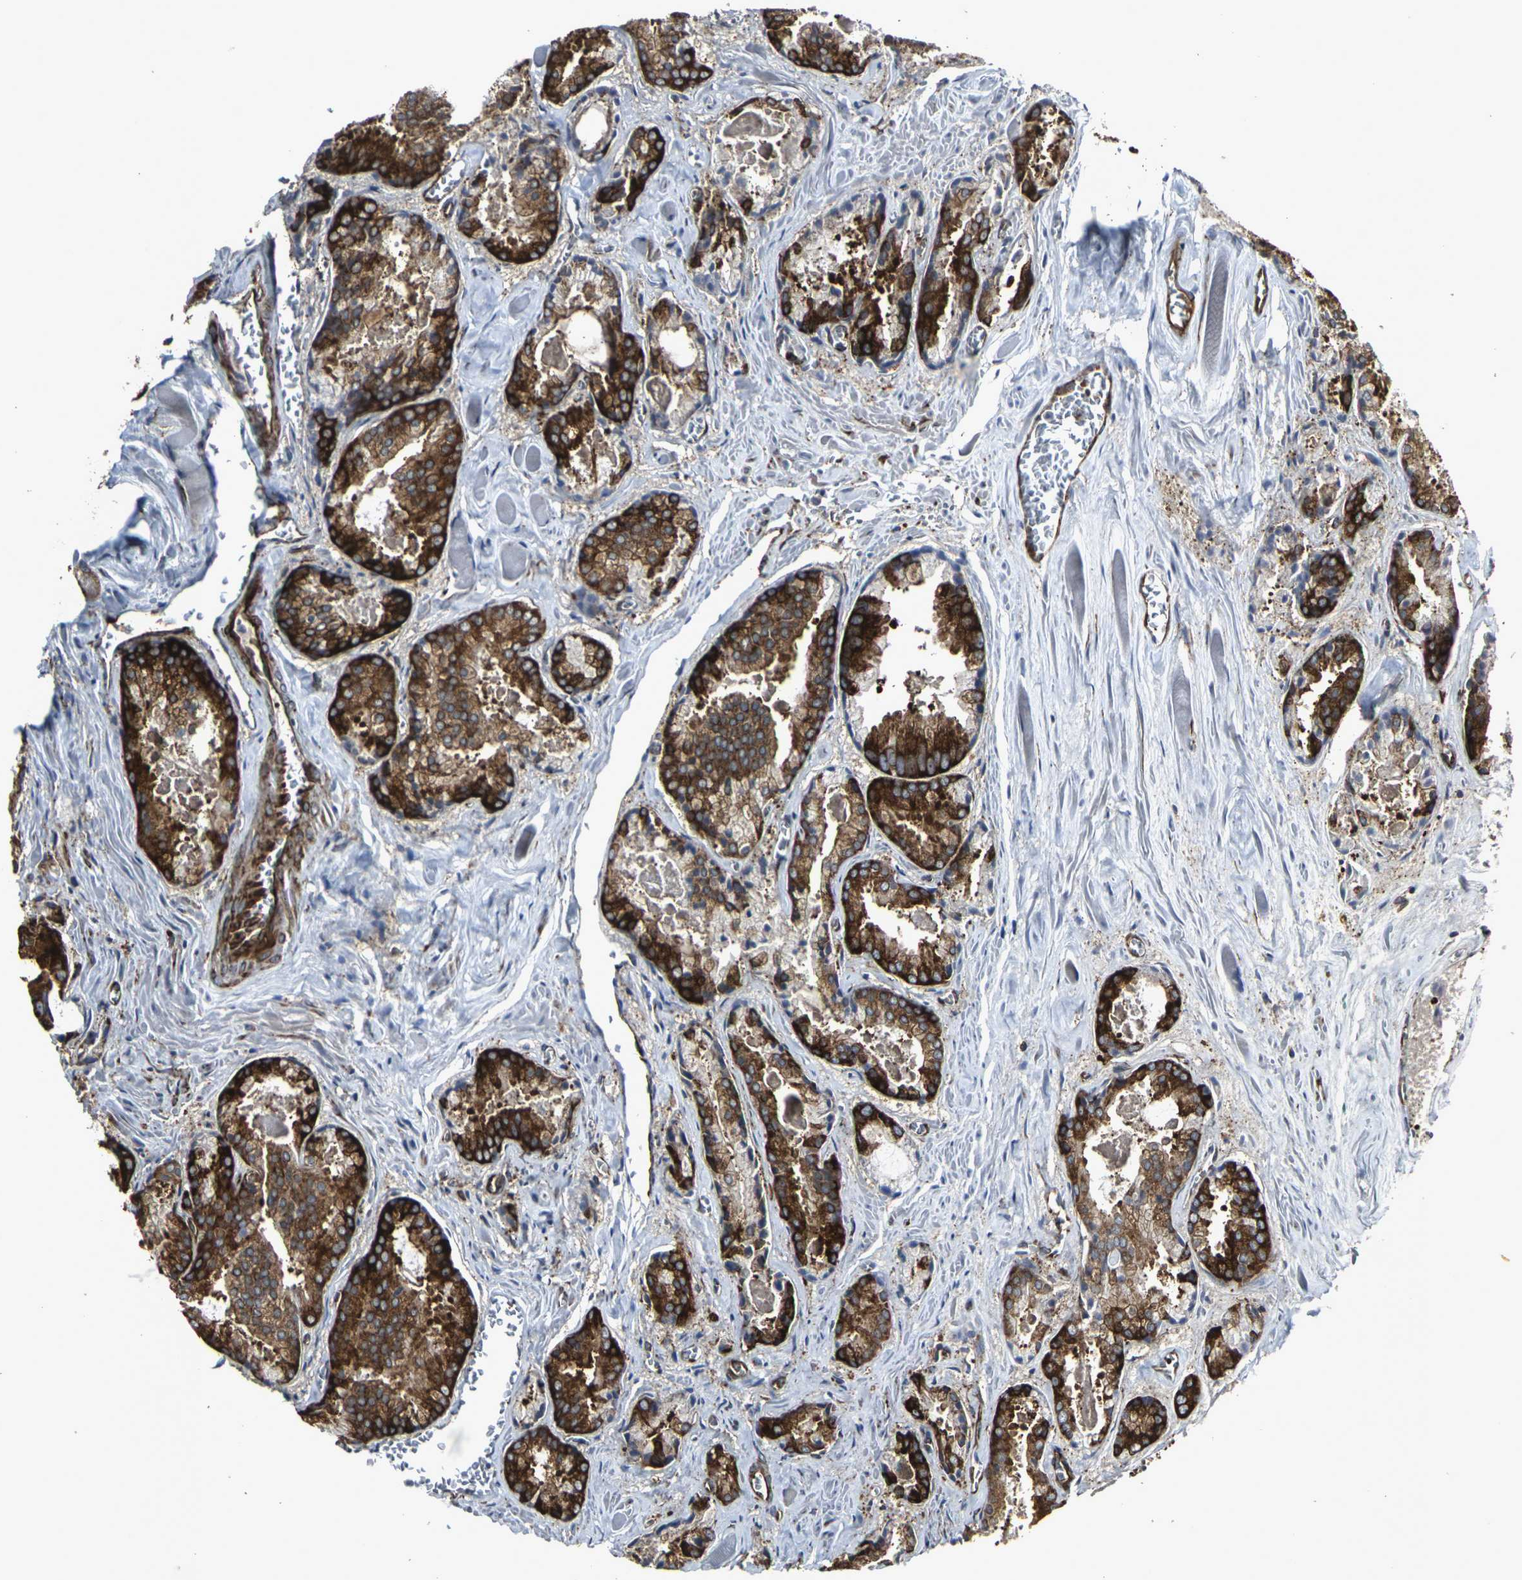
{"staining": {"intensity": "strong", "quantity": ">75%", "location": "cytoplasmic/membranous"}, "tissue": "prostate cancer", "cell_type": "Tumor cells", "image_type": "cancer", "snomed": [{"axis": "morphology", "description": "Adenocarcinoma, Low grade"}, {"axis": "topography", "description": "Prostate"}], "caption": "The micrograph shows staining of prostate low-grade adenocarcinoma, revealing strong cytoplasmic/membranous protein staining (brown color) within tumor cells.", "gene": "MARCHF2", "patient": {"sex": "male", "age": 64}}